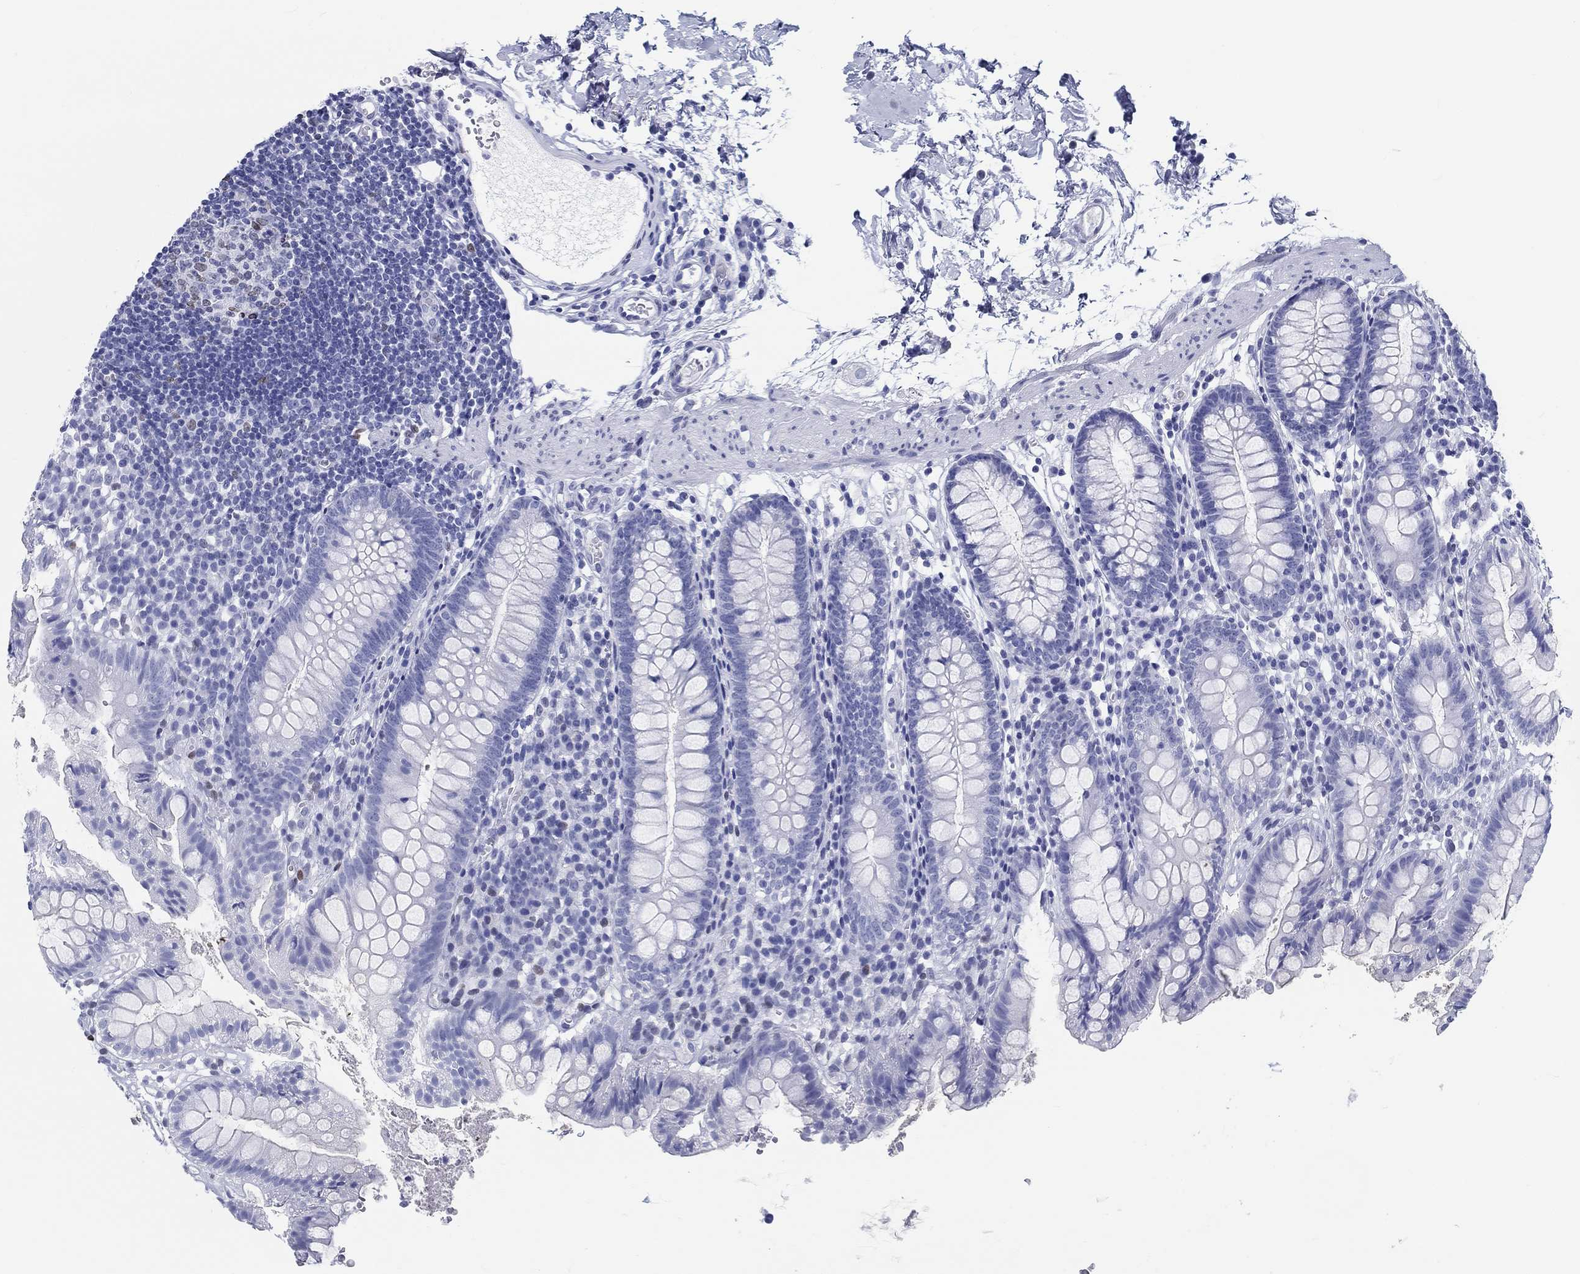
{"staining": {"intensity": "negative", "quantity": "none", "location": "none"}, "tissue": "small intestine", "cell_type": "Glandular cells", "image_type": "normal", "snomed": [{"axis": "morphology", "description": "Normal tissue, NOS"}, {"axis": "topography", "description": "Small intestine"}], "caption": "Immunohistochemistry (IHC) of benign human small intestine shows no positivity in glandular cells.", "gene": "H1", "patient": {"sex": "female", "age": 90}}